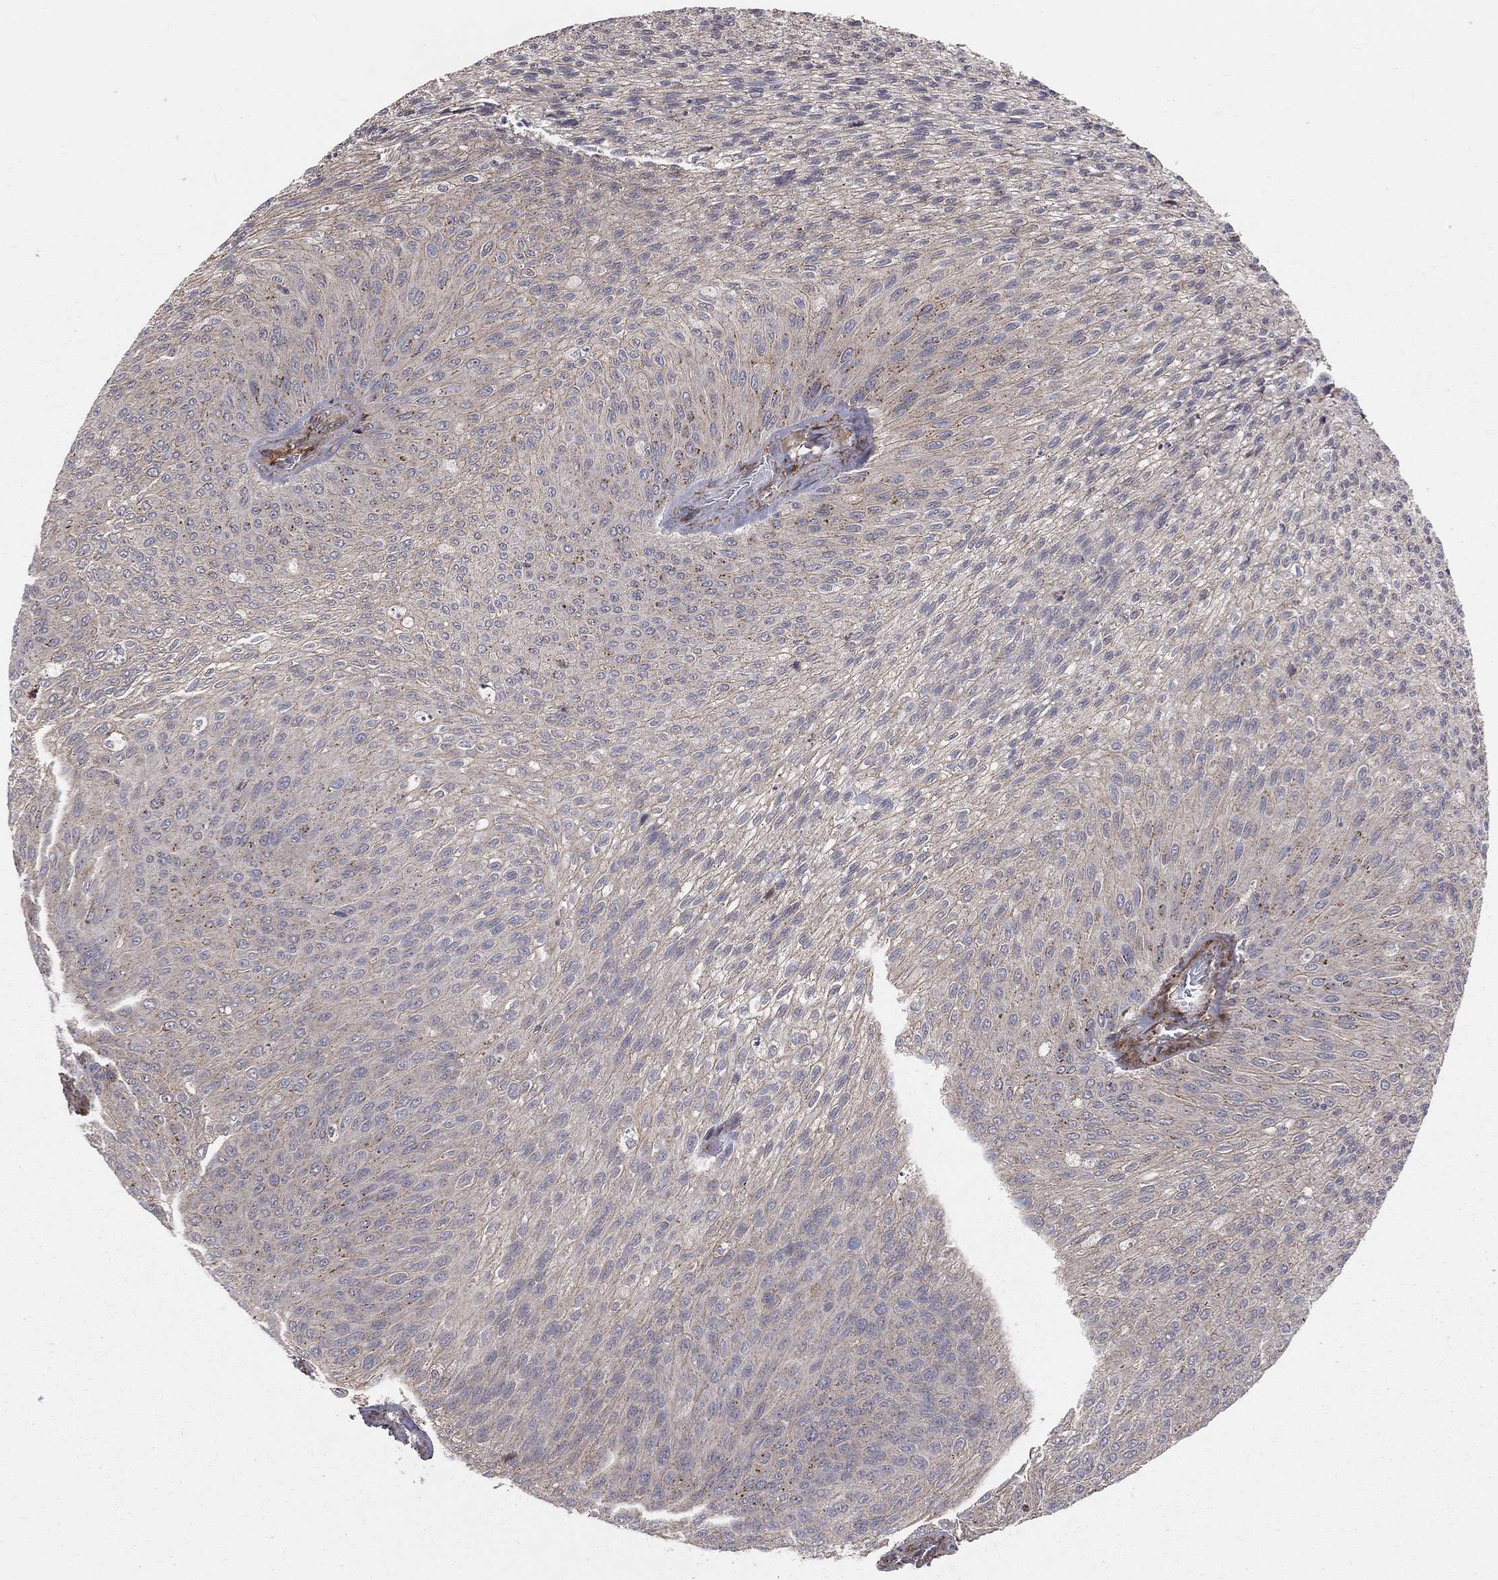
{"staining": {"intensity": "negative", "quantity": "none", "location": "none"}, "tissue": "urothelial cancer", "cell_type": "Tumor cells", "image_type": "cancer", "snomed": [{"axis": "morphology", "description": "Urothelial carcinoma, Low grade"}, {"axis": "topography", "description": "Ureter, NOS"}, {"axis": "topography", "description": "Urinary bladder"}], "caption": "High magnification brightfield microscopy of low-grade urothelial carcinoma stained with DAB (3,3'-diaminobenzidine) (brown) and counterstained with hematoxylin (blue): tumor cells show no significant expression. (Brightfield microscopy of DAB (3,3'-diaminobenzidine) IHC at high magnification).", "gene": "ENTPD1", "patient": {"sex": "male", "age": 78}}